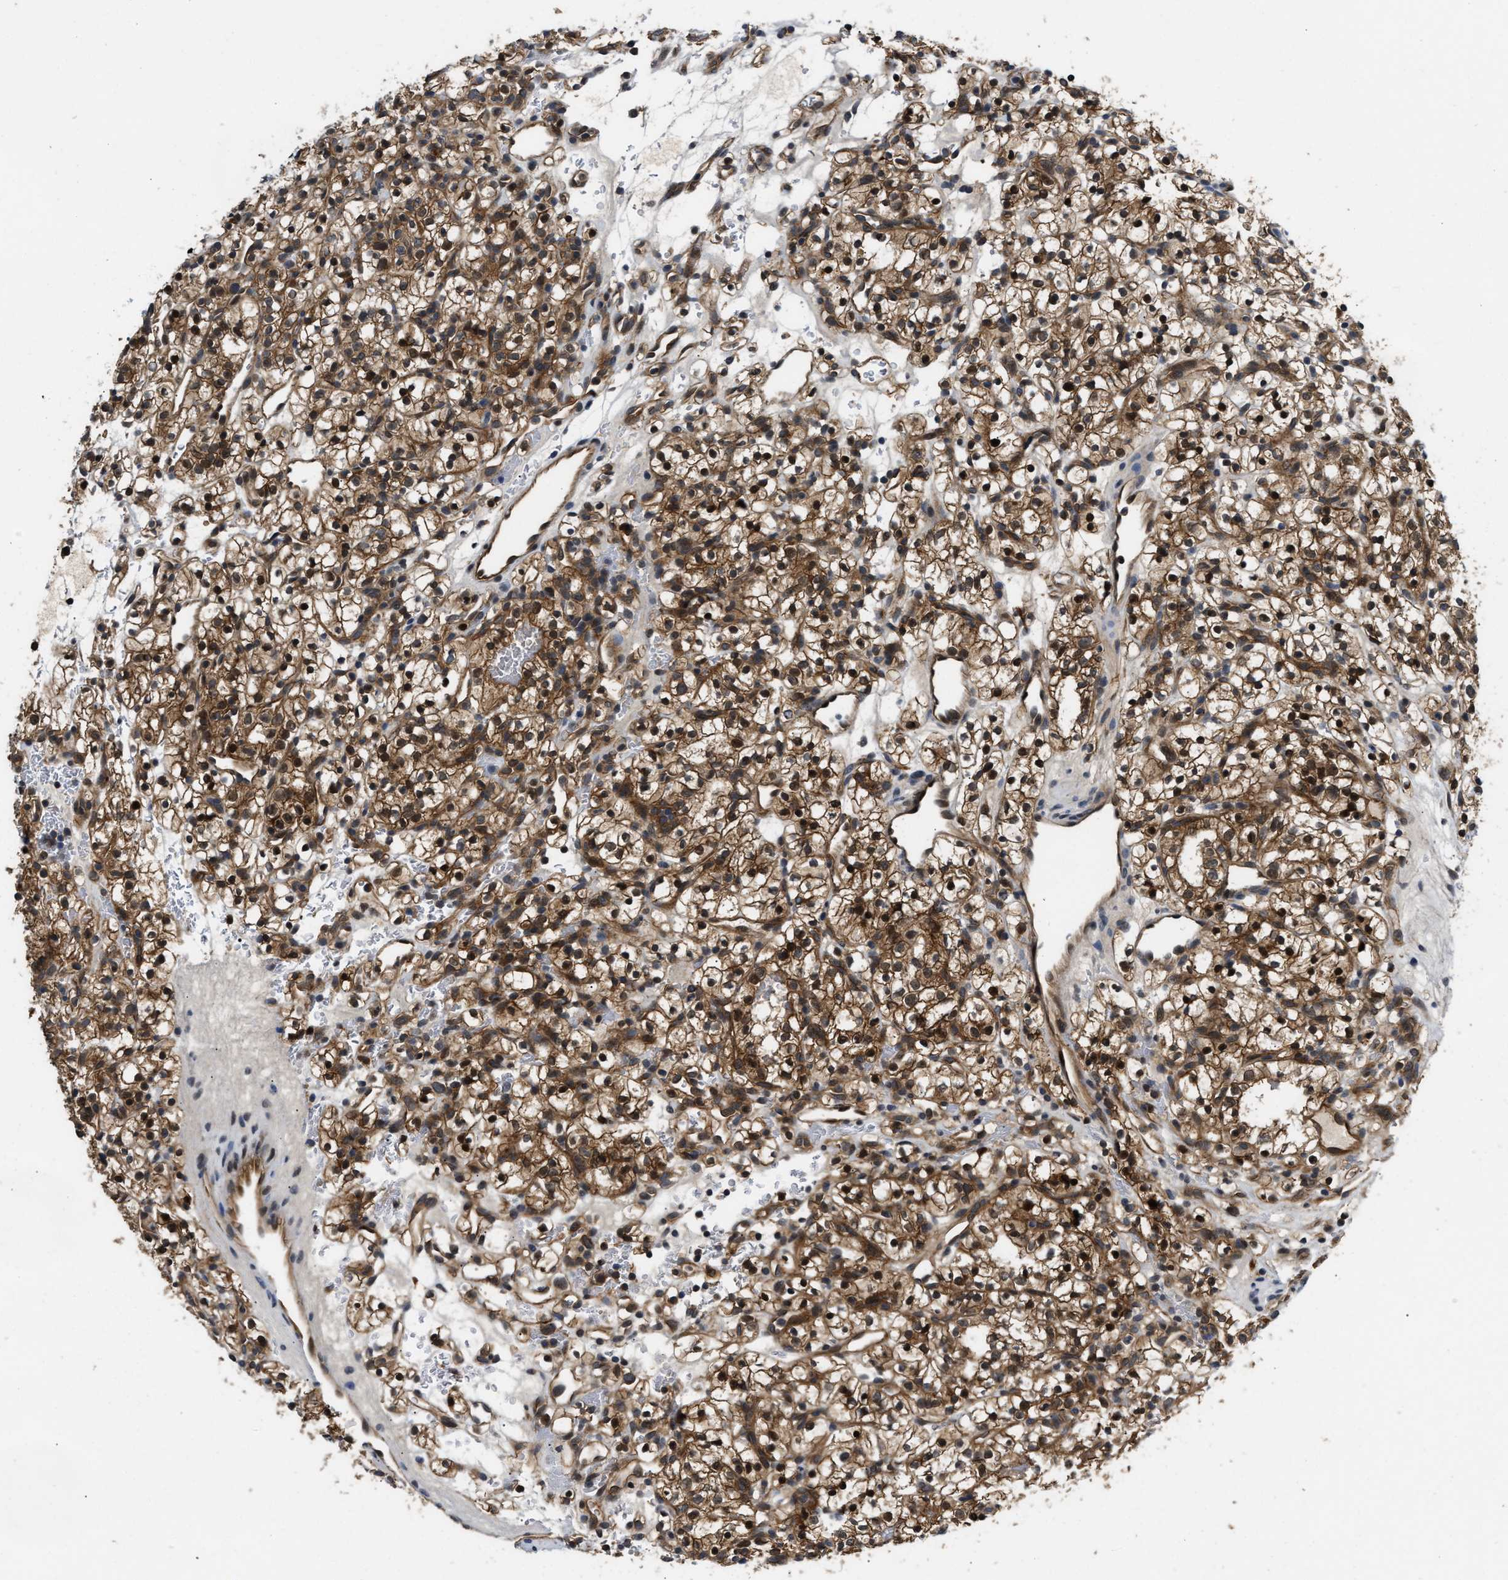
{"staining": {"intensity": "moderate", "quantity": ">75%", "location": "cytoplasmic/membranous,nuclear"}, "tissue": "renal cancer", "cell_type": "Tumor cells", "image_type": "cancer", "snomed": [{"axis": "morphology", "description": "Adenocarcinoma, NOS"}, {"axis": "topography", "description": "Kidney"}], "caption": "A medium amount of moderate cytoplasmic/membranous and nuclear expression is present in about >75% of tumor cells in renal cancer (adenocarcinoma) tissue.", "gene": "COPS2", "patient": {"sex": "female", "age": 57}}